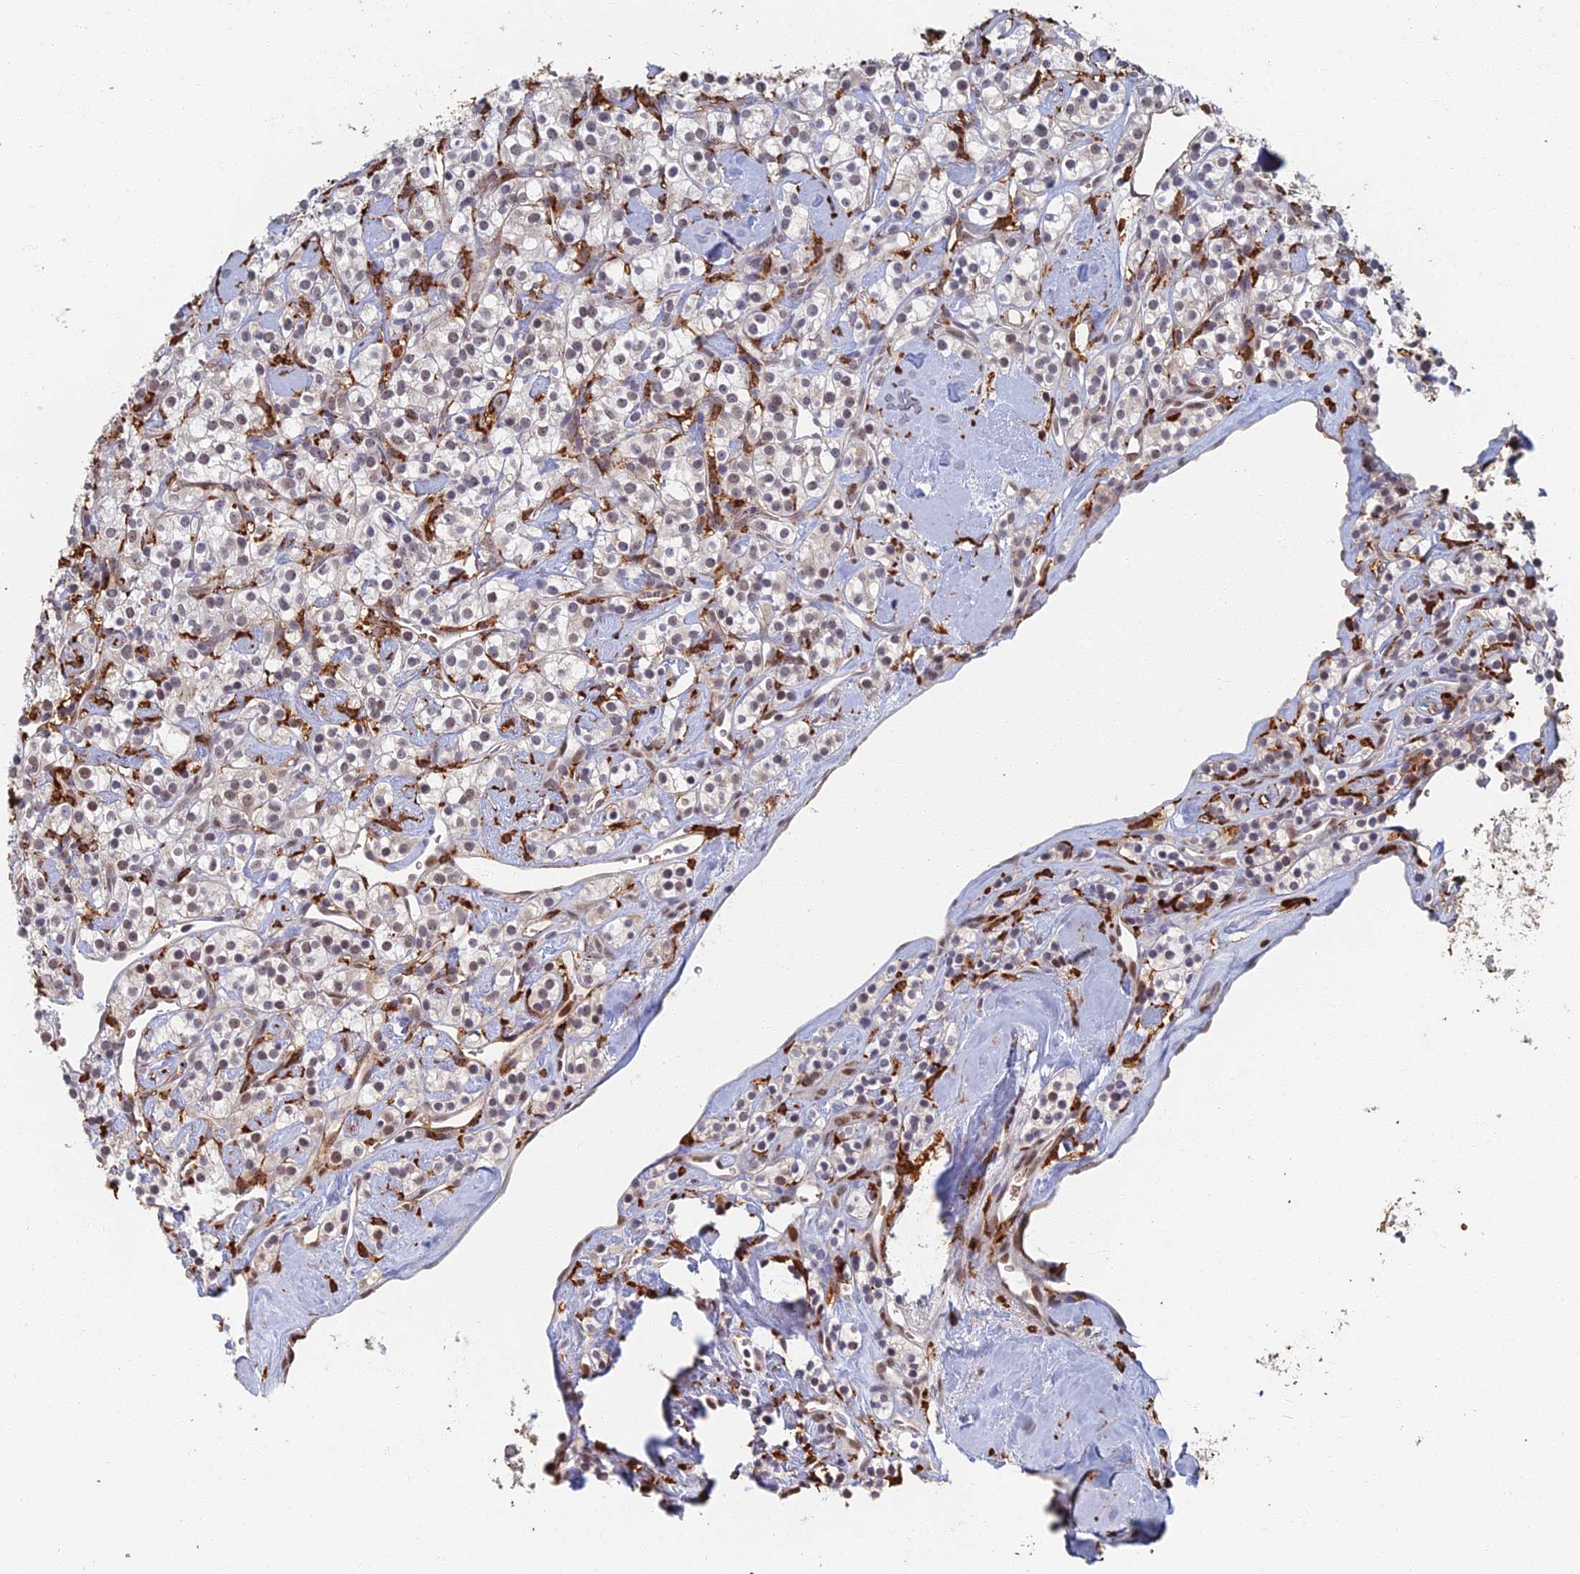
{"staining": {"intensity": "weak", "quantity": "<25%", "location": "nuclear"}, "tissue": "renal cancer", "cell_type": "Tumor cells", "image_type": "cancer", "snomed": [{"axis": "morphology", "description": "Adenocarcinoma, NOS"}, {"axis": "topography", "description": "Kidney"}], "caption": "Adenocarcinoma (renal) was stained to show a protein in brown. There is no significant positivity in tumor cells.", "gene": "GPATCH1", "patient": {"sex": "male", "age": 77}}